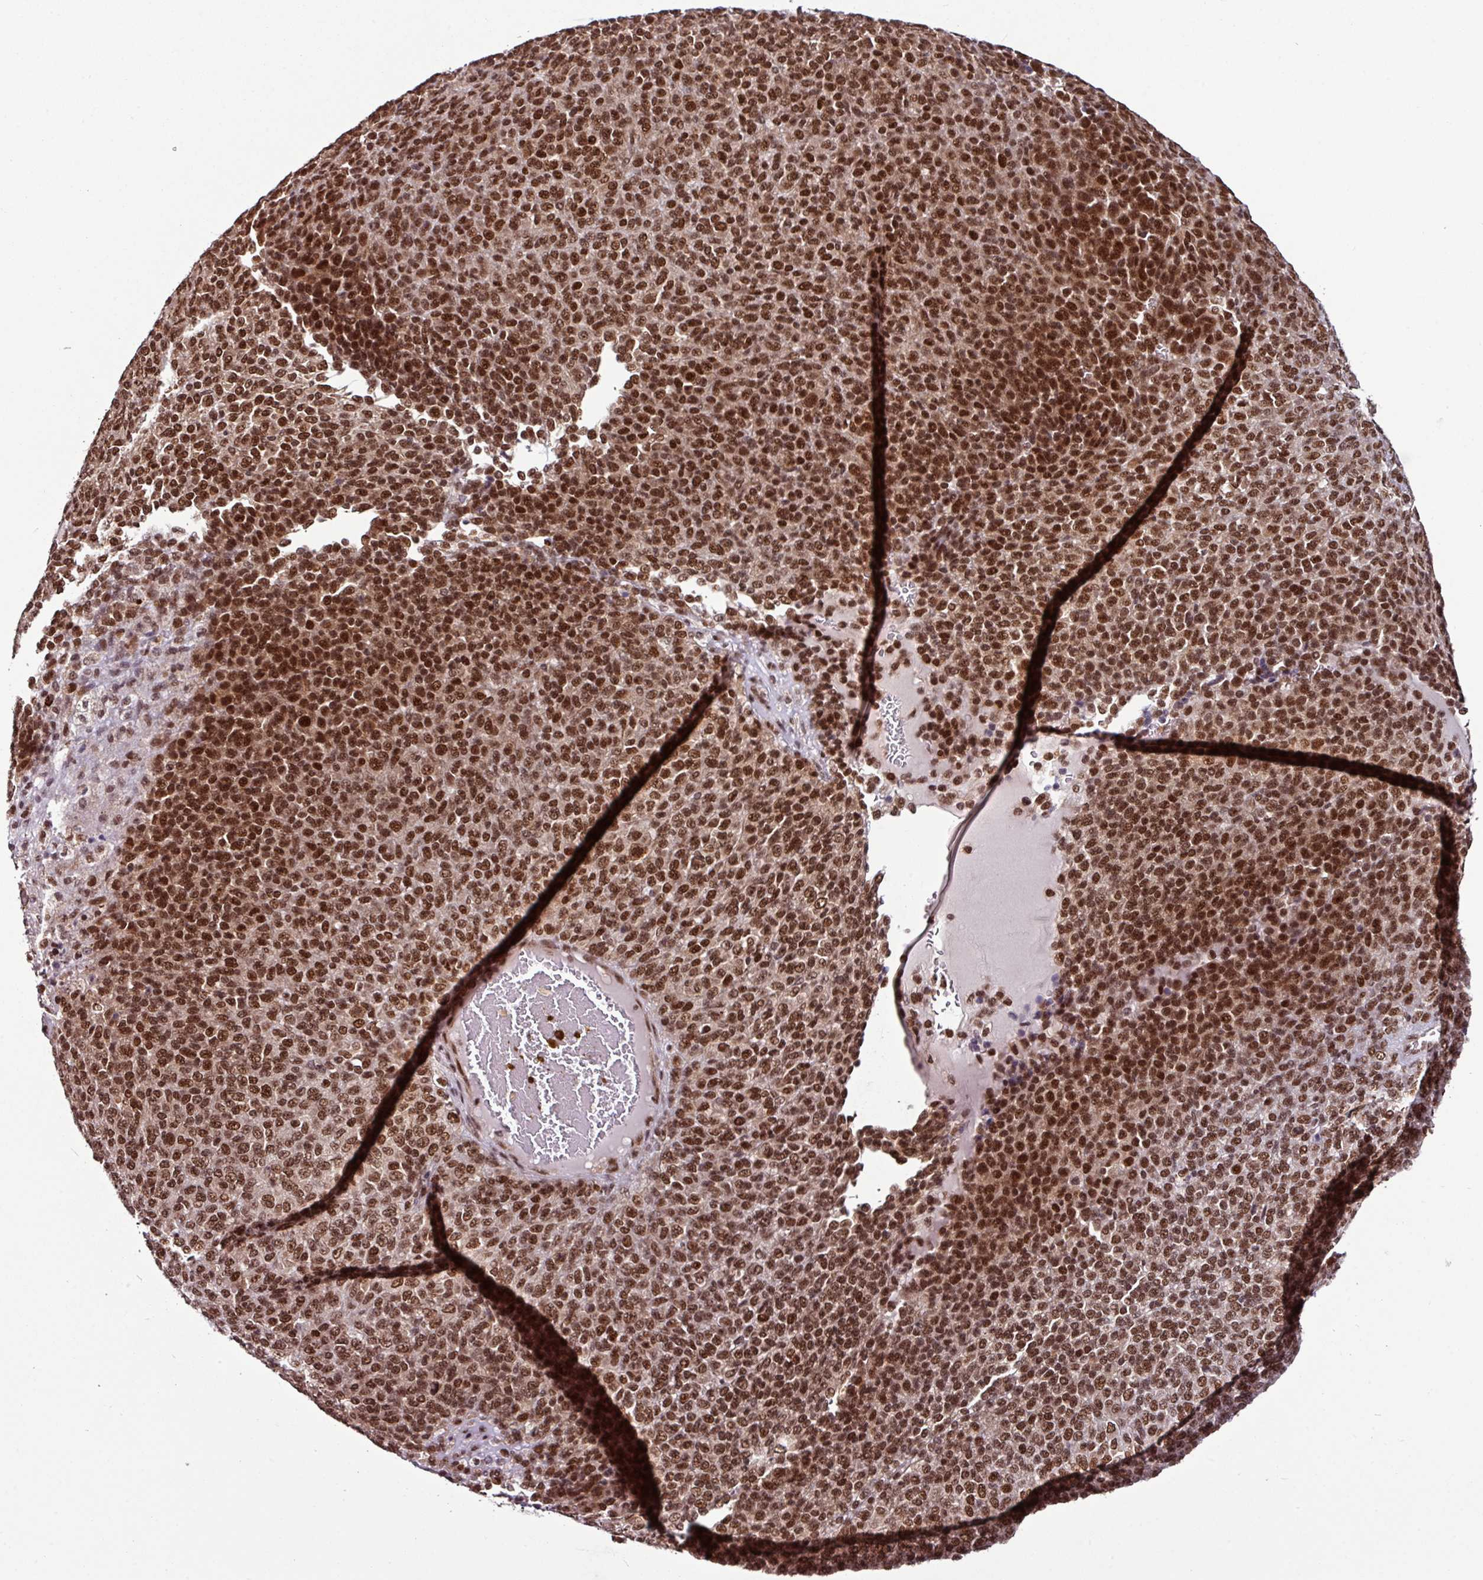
{"staining": {"intensity": "strong", "quantity": ">75%", "location": "nuclear"}, "tissue": "melanoma", "cell_type": "Tumor cells", "image_type": "cancer", "snomed": [{"axis": "morphology", "description": "Malignant melanoma, Metastatic site"}, {"axis": "topography", "description": "Brain"}], "caption": "A high-resolution micrograph shows immunohistochemistry (IHC) staining of malignant melanoma (metastatic site), which shows strong nuclear positivity in about >75% of tumor cells. (brown staining indicates protein expression, while blue staining denotes nuclei).", "gene": "MORF4L2", "patient": {"sex": "female", "age": 56}}